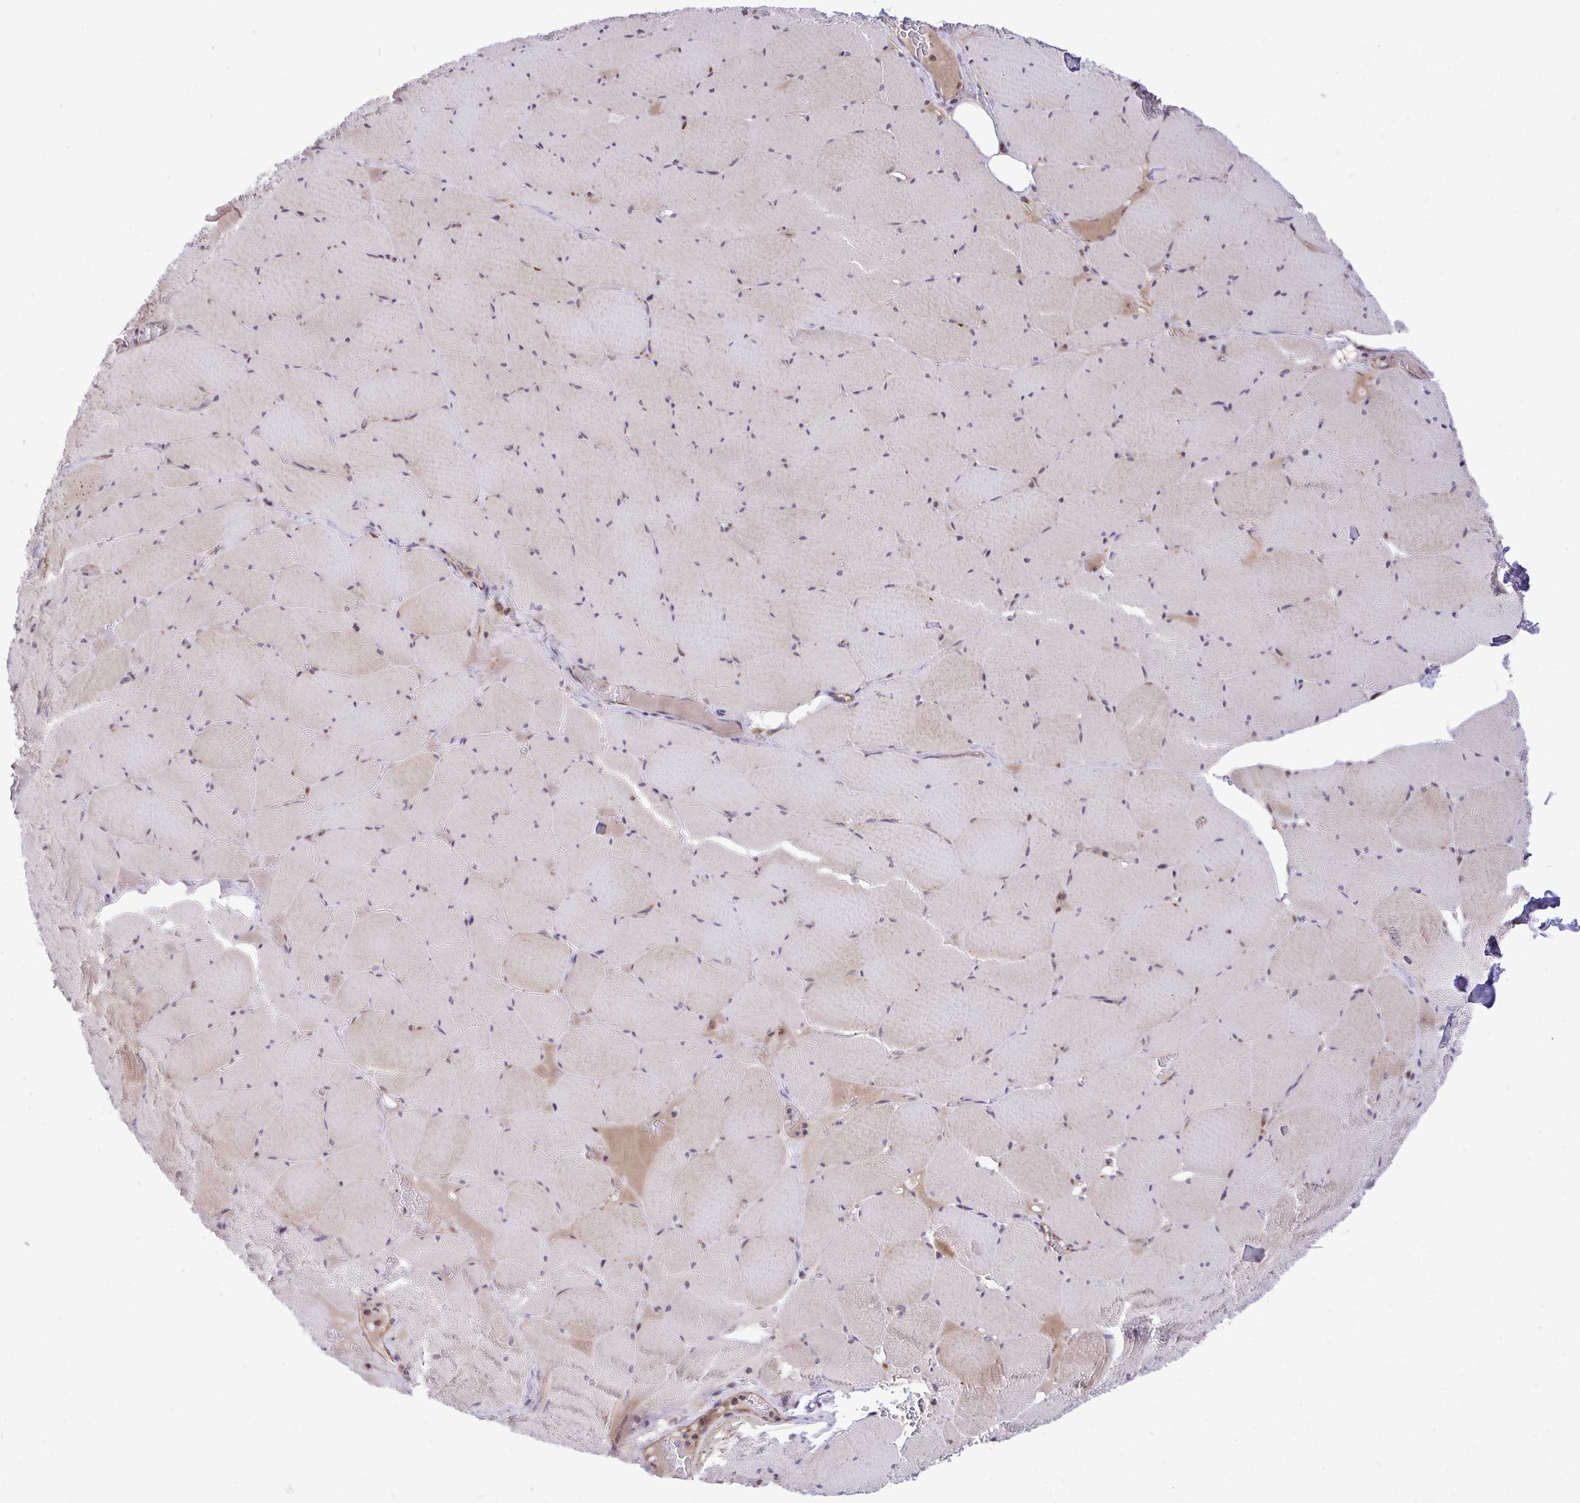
{"staining": {"intensity": "weak", "quantity": "25%-75%", "location": "cytoplasmic/membranous"}, "tissue": "skeletal muscle", "cell_type": "Myocytes", "image_type": "normal", "snomed": [{"axis": "morphology", "description": "Normal tissue, NOS"}, {"axis": "topography", "description": "Skeletal muscle"}, {"axis": "topography", "description": "Head-Neck"}], "caption": "The immunohistochemical stain labels weak cytoplasmic/membranous staining in myocytes of unremarkable skeletal muscle.", "gene": "METTL9", "patient": {"sex": "male", "age": 66}}